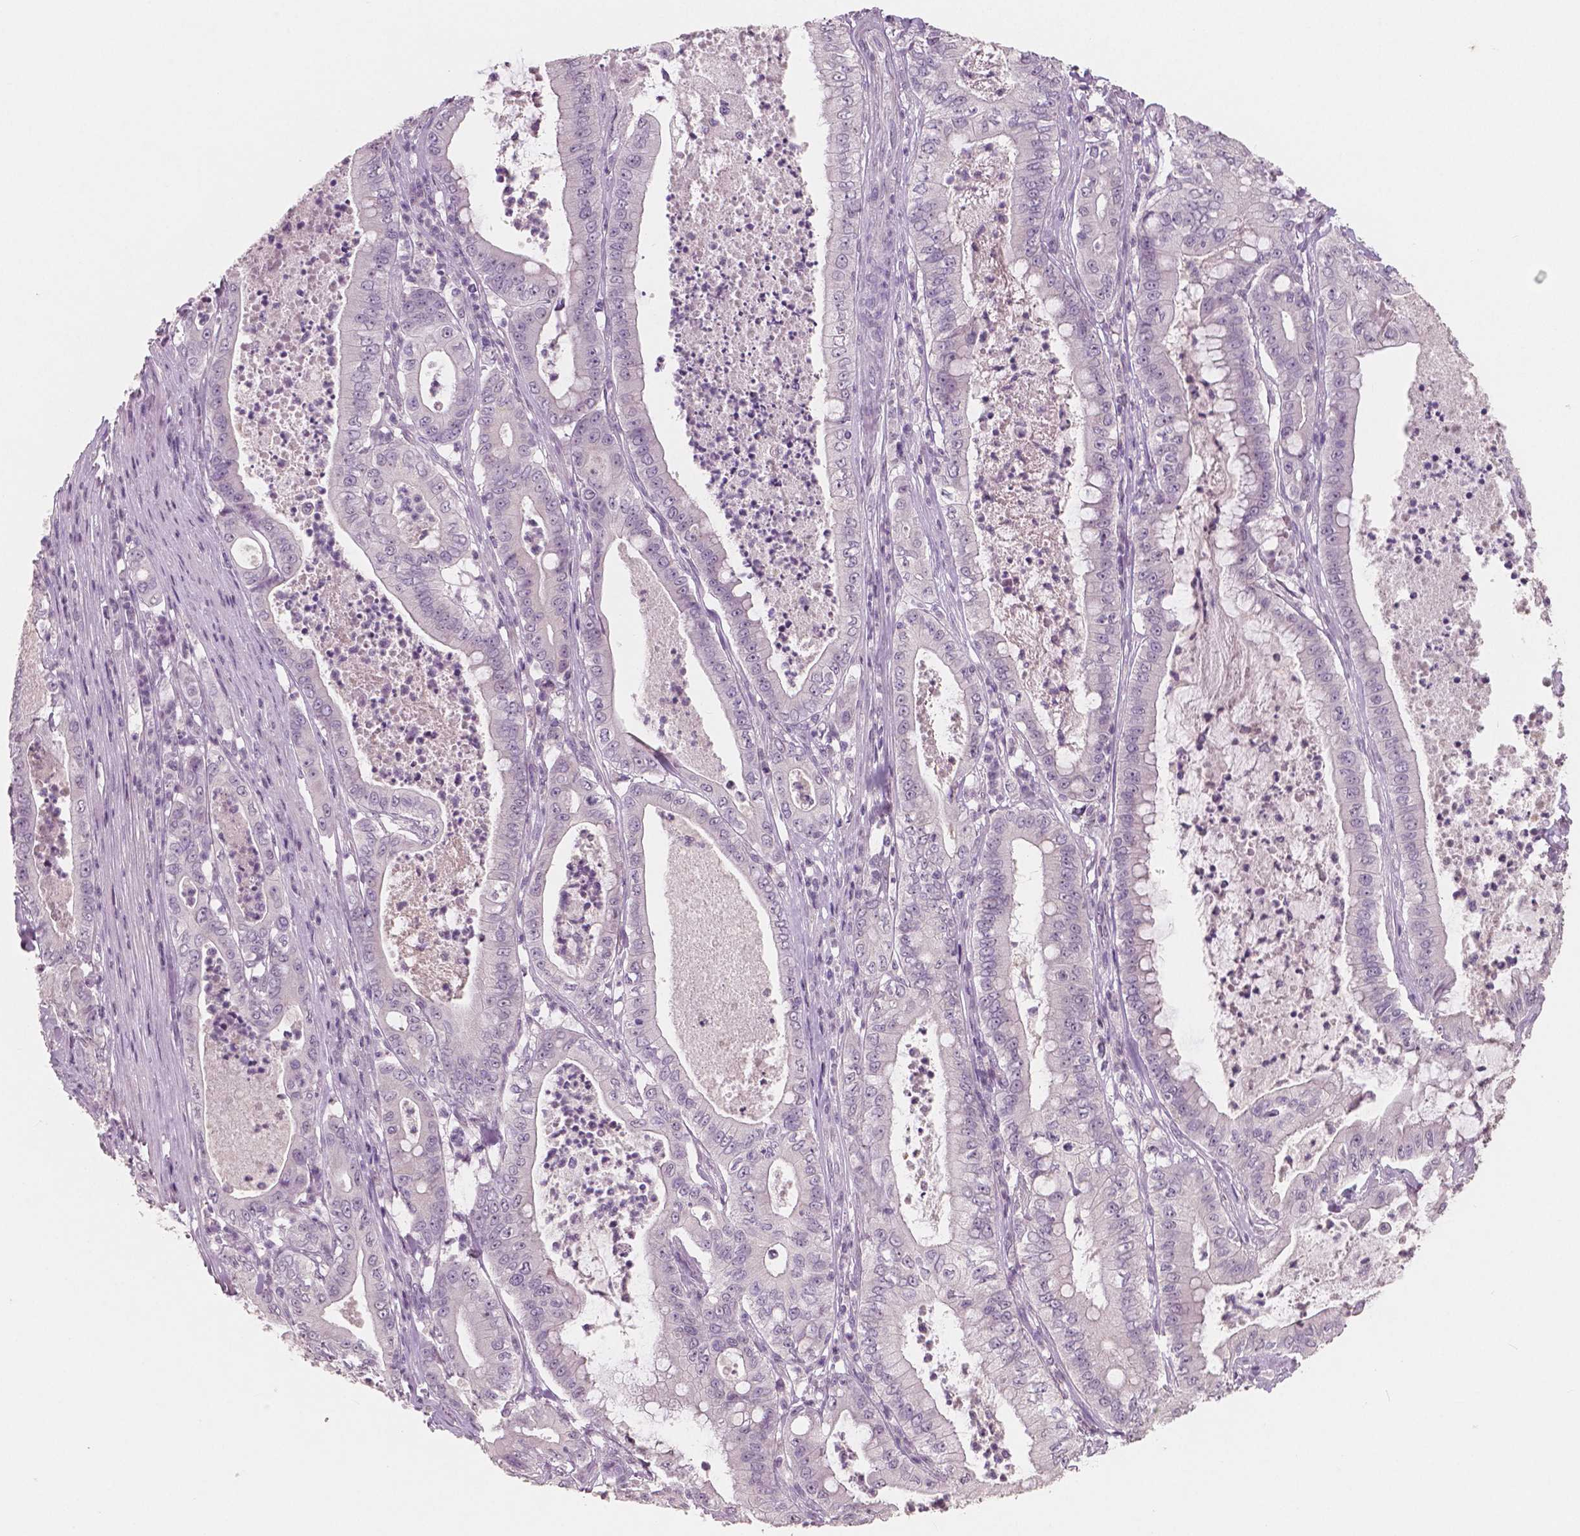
{"staining": {"intensity": "negative", "quantity": "none", "location": "none"}, "tissue": "pancreatic cancer", "cell_type": "Tumor cells", "image_type": "cancer", "snomed": [{"axis": "morphology", "description": "Adenocarcinoma, NOS"}, {"axis": "topography", "description": "Pancreas"}], "caption": "IHC image of neoplastic tissue: human adenocarcinoma (pancreatic) stained with DAB exhibits no significant protein staining in tumor cells.", "gene": "RNASE7", "patient": {"sex": "male", "age": 71}}